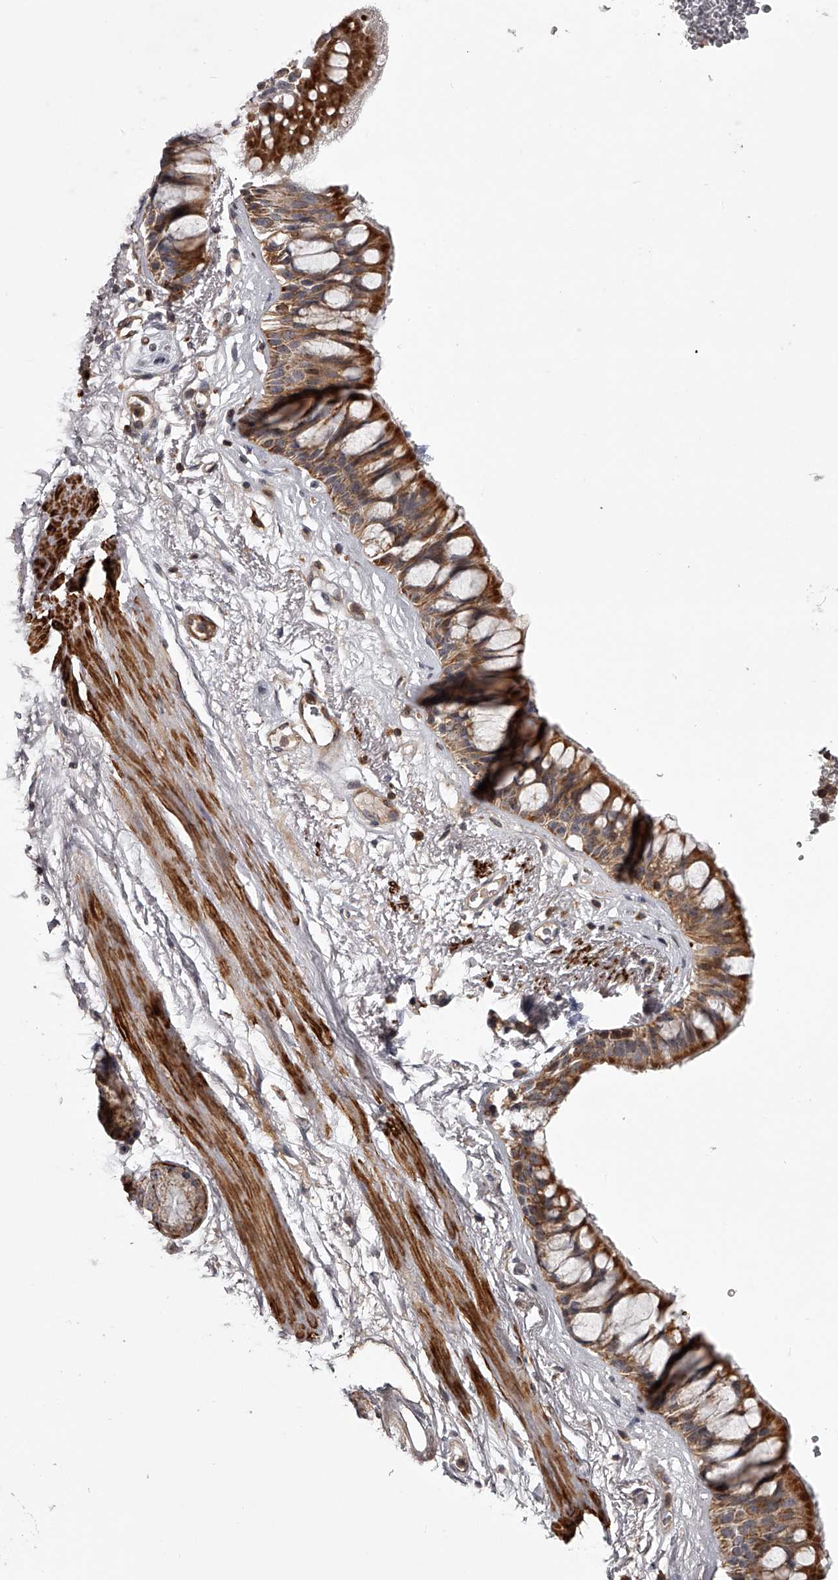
{"staining": {"intensity": "moderate", "quantity": ">75%", "location": "cytoplasmic/membranous"}, "tissue": "bronchus", "cell_type": "Respiratory epithelial cells", "image_type": "normal", "snomed": [{"axis": "morphology", "description": "Normal tissue, NOS"}, {"axis": "morphology", "description": "Squamous cell carcinoma, NOS"}, {"axis": "topography", "description": "Lymph node"}, {"axis": "topography", "description": "Bronchus"}, {"axis": "topography", "description": "Lung"}], "caption": "High-power microscopy captured an immunohistochemistry image of normal bronchus, revealing moderate cytoplasmic/membranous positivity in approximately >75% of respiratory epithelial cells.", "gene": "RRP36", "patient": {"sex": "male", "age": 66}}